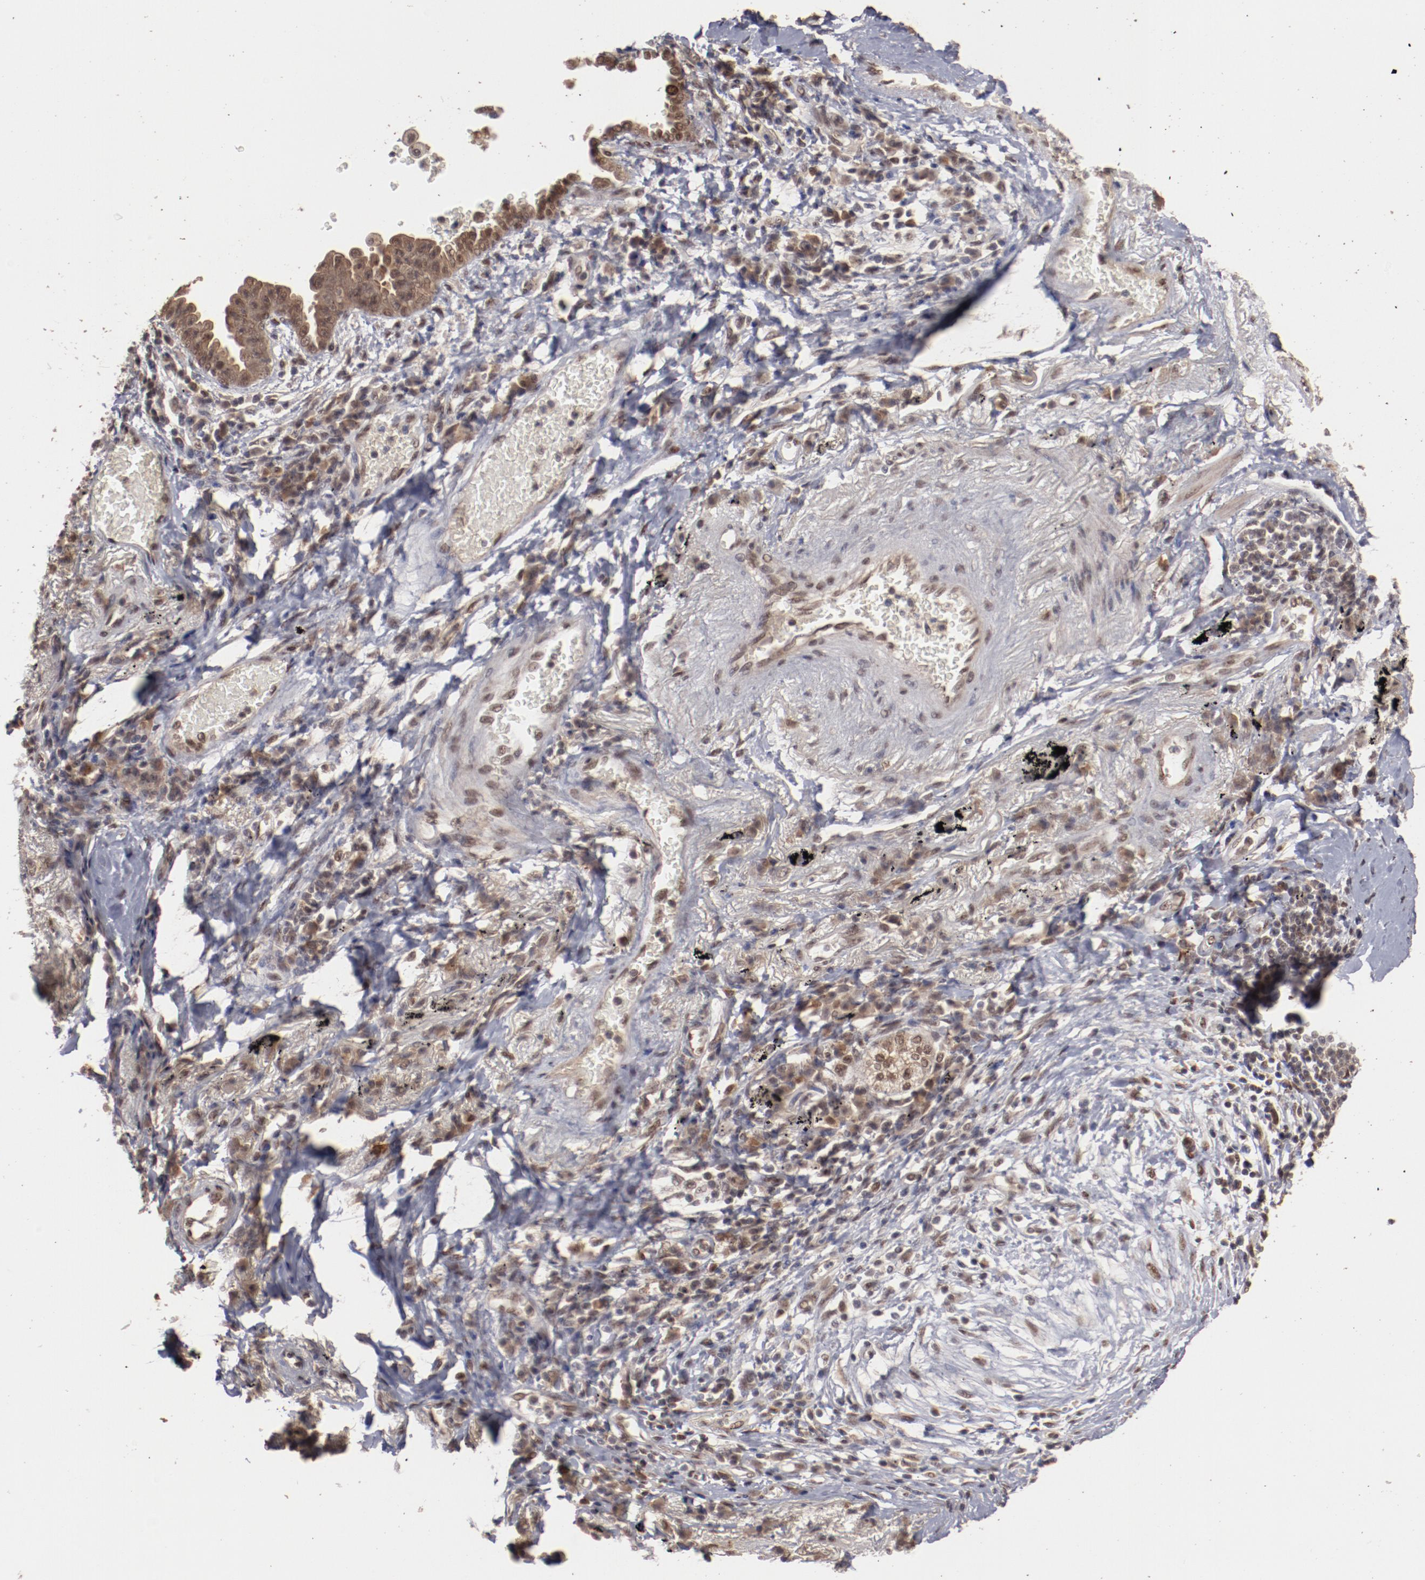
{"staining": {"intensity": "strong", "quantity": ">75%", "location": "cytoplasmic/membranous,nuclear"}, "tissue": "lung cancer", "cell_type": "Tumor cells", "image_type": "cancer", "snomed": [{"axis": "morphology", "description": "Adenocarcinoma, NOS"}, {"axis": "topography", "description": "Lung"}], "caption": "An immunohistochemistry (IHC) photomicrograph of tumor tissue is shown. Protein staining in brown shows strong cytoplasmic/membranous and nuclear positivity in adenocarcinoma (lung) within tumor cells.", "gene": "CLOCK", "patient": {"sex": "female", "age": 64}}